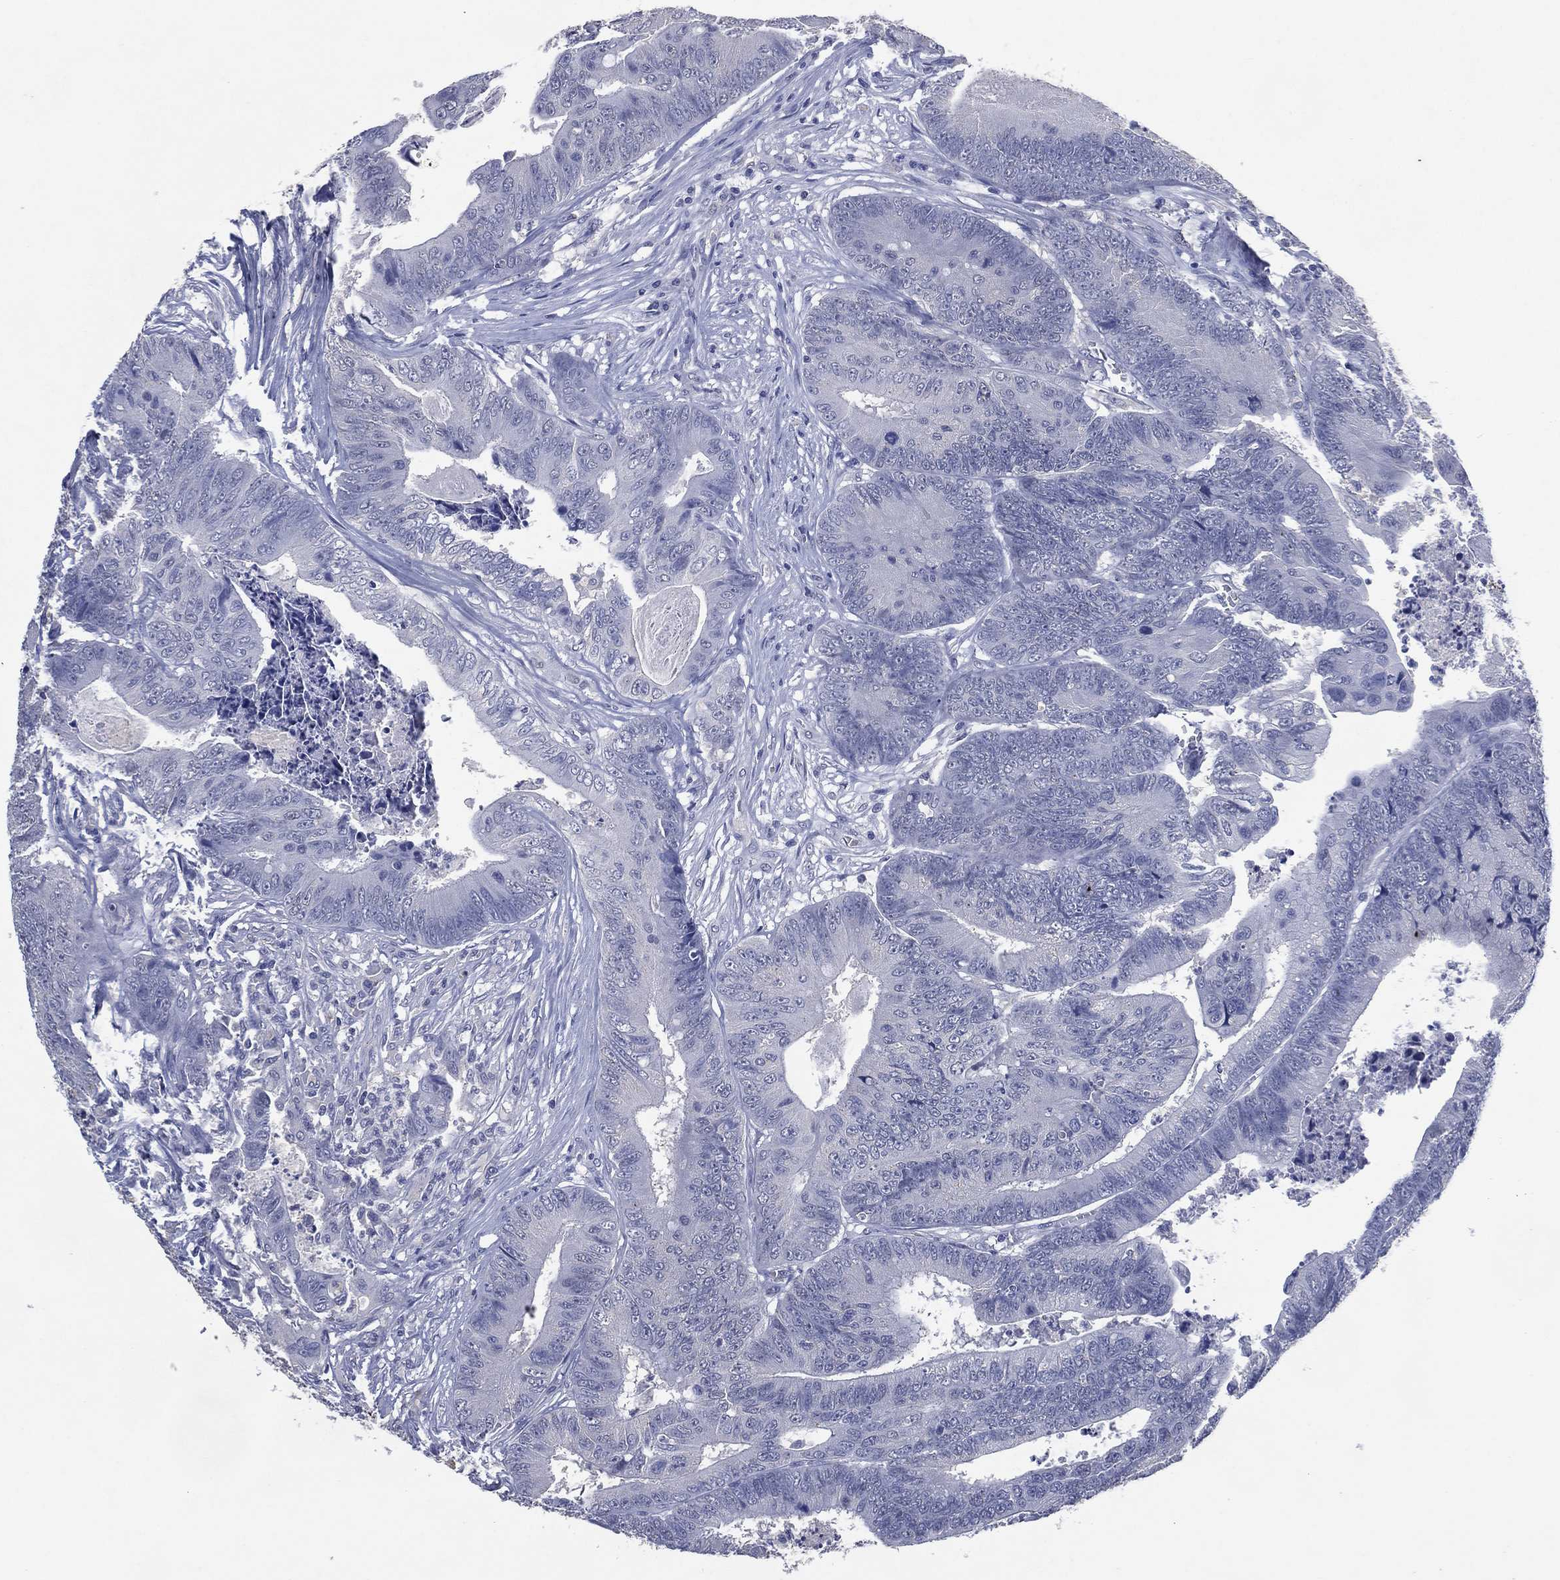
{"staining": {"intensity": "negative", "quantity": "none", "location": "none"}, "tissue": "colorectal cancer", "cell_type": "Tumor cells", "image_type": "cancer", "snomed": [{"axis": "morphology", "description": "Adenocarcinoma, NOS"}, {"axis": "topography", "description": "Colon"}], "caption": "The IHC image has no significant positivity in tumor cells of colorectal cancer (adenocarcinoma) tissue.", "gene": "FSCN2", "patient": {"sex": "male", "age": 84}}